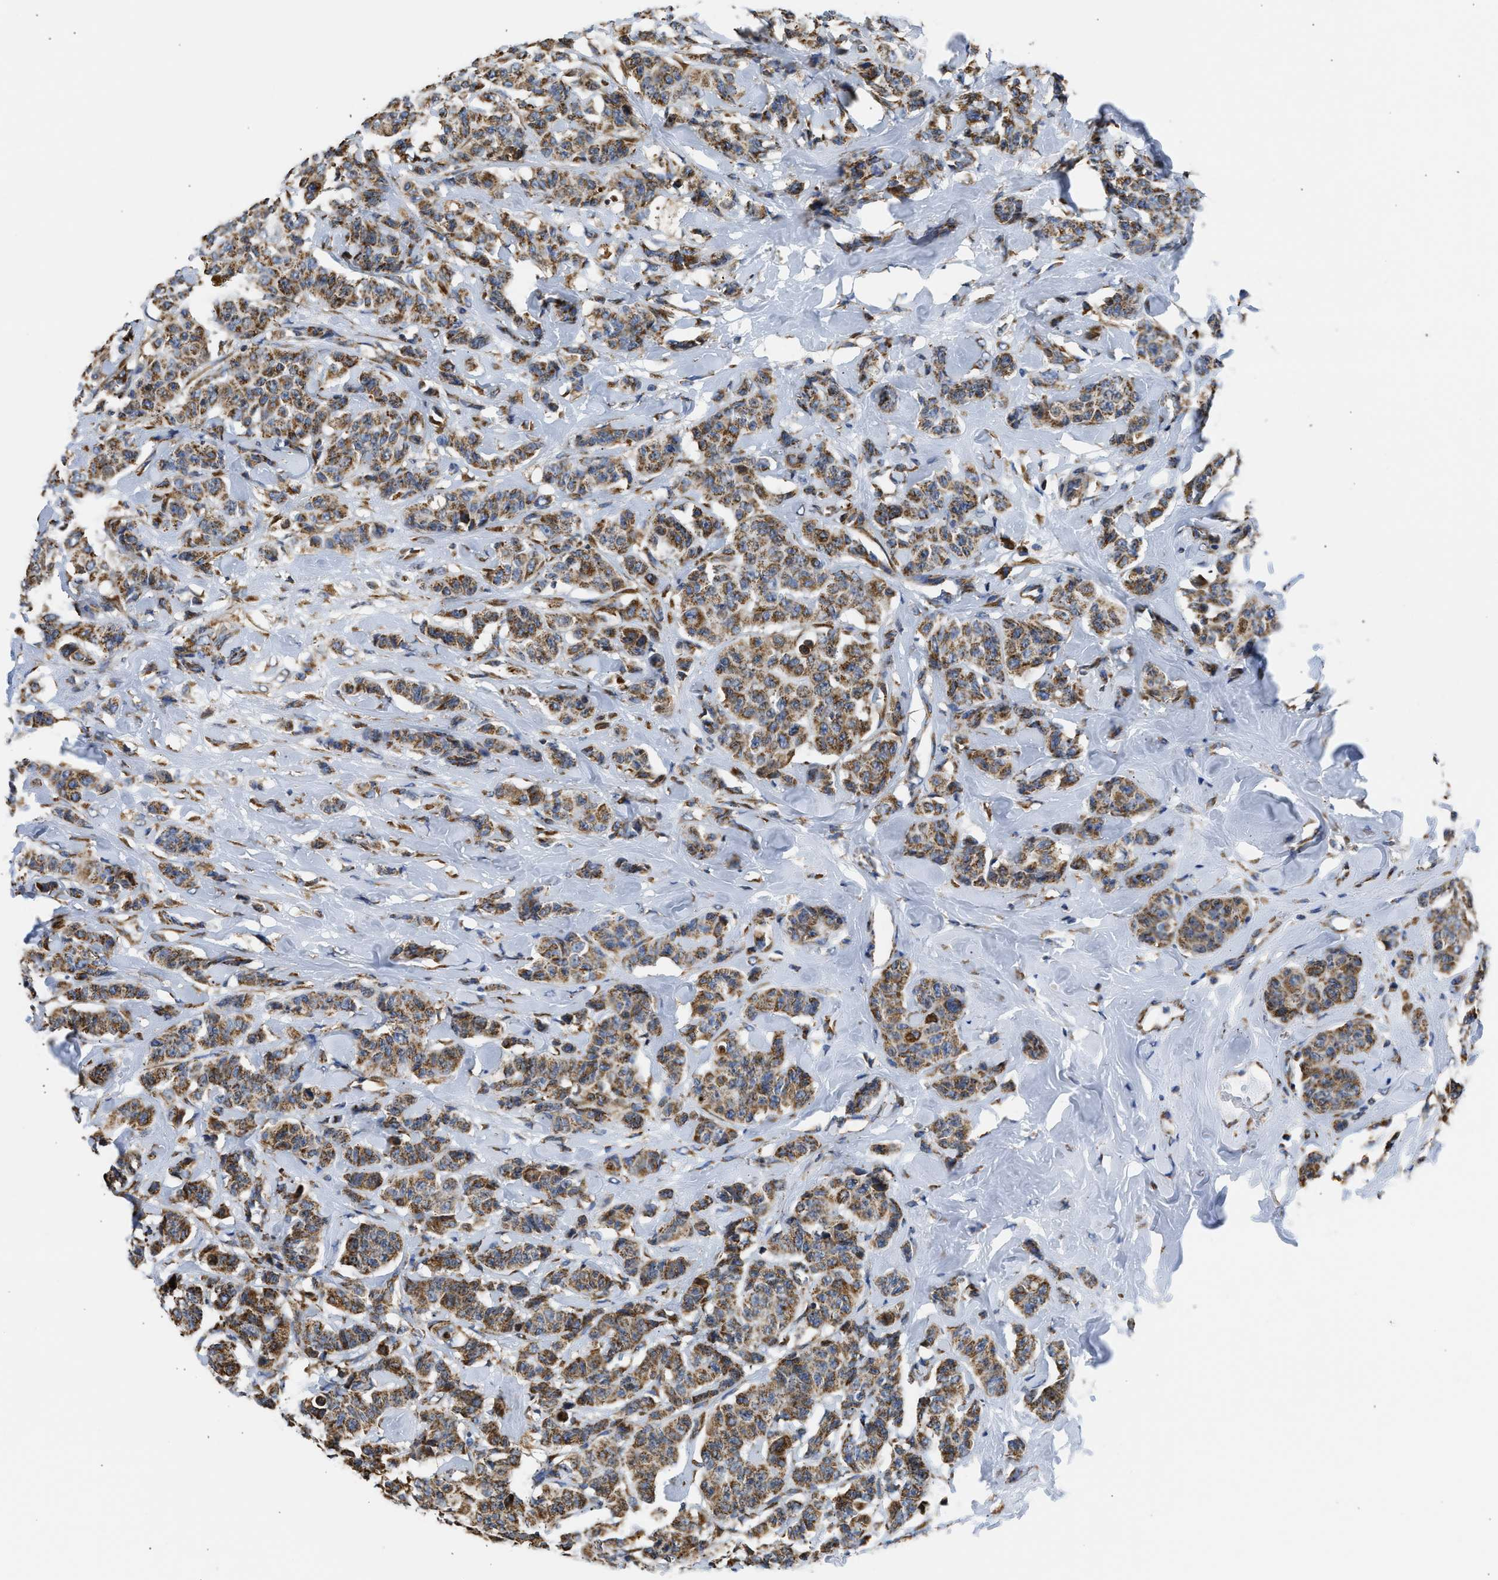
{"staining": {"intensity": "moderate", "quantity": ">75%", "location": "cytoplasmic/membranous"}, "tissue": "breast cancer", "cell_type": "Tumor cells", "image_type": "cancer", "snomed": [{"axis": "morphology", "description": "Normal tissue, NOS"}, {"axis": "morphology", "description": "Duct carcinoma"}, {"axis": "topography", "description": "Breast"}], "caption": "This image exhibits IHC staining of intraductal carcinoma (breast), with medium moderate cytoplasmic/membranous expression in about >75% of tumor cells.", "gene": "CYCS", "patient": {"sex": "female", "age": 40}}